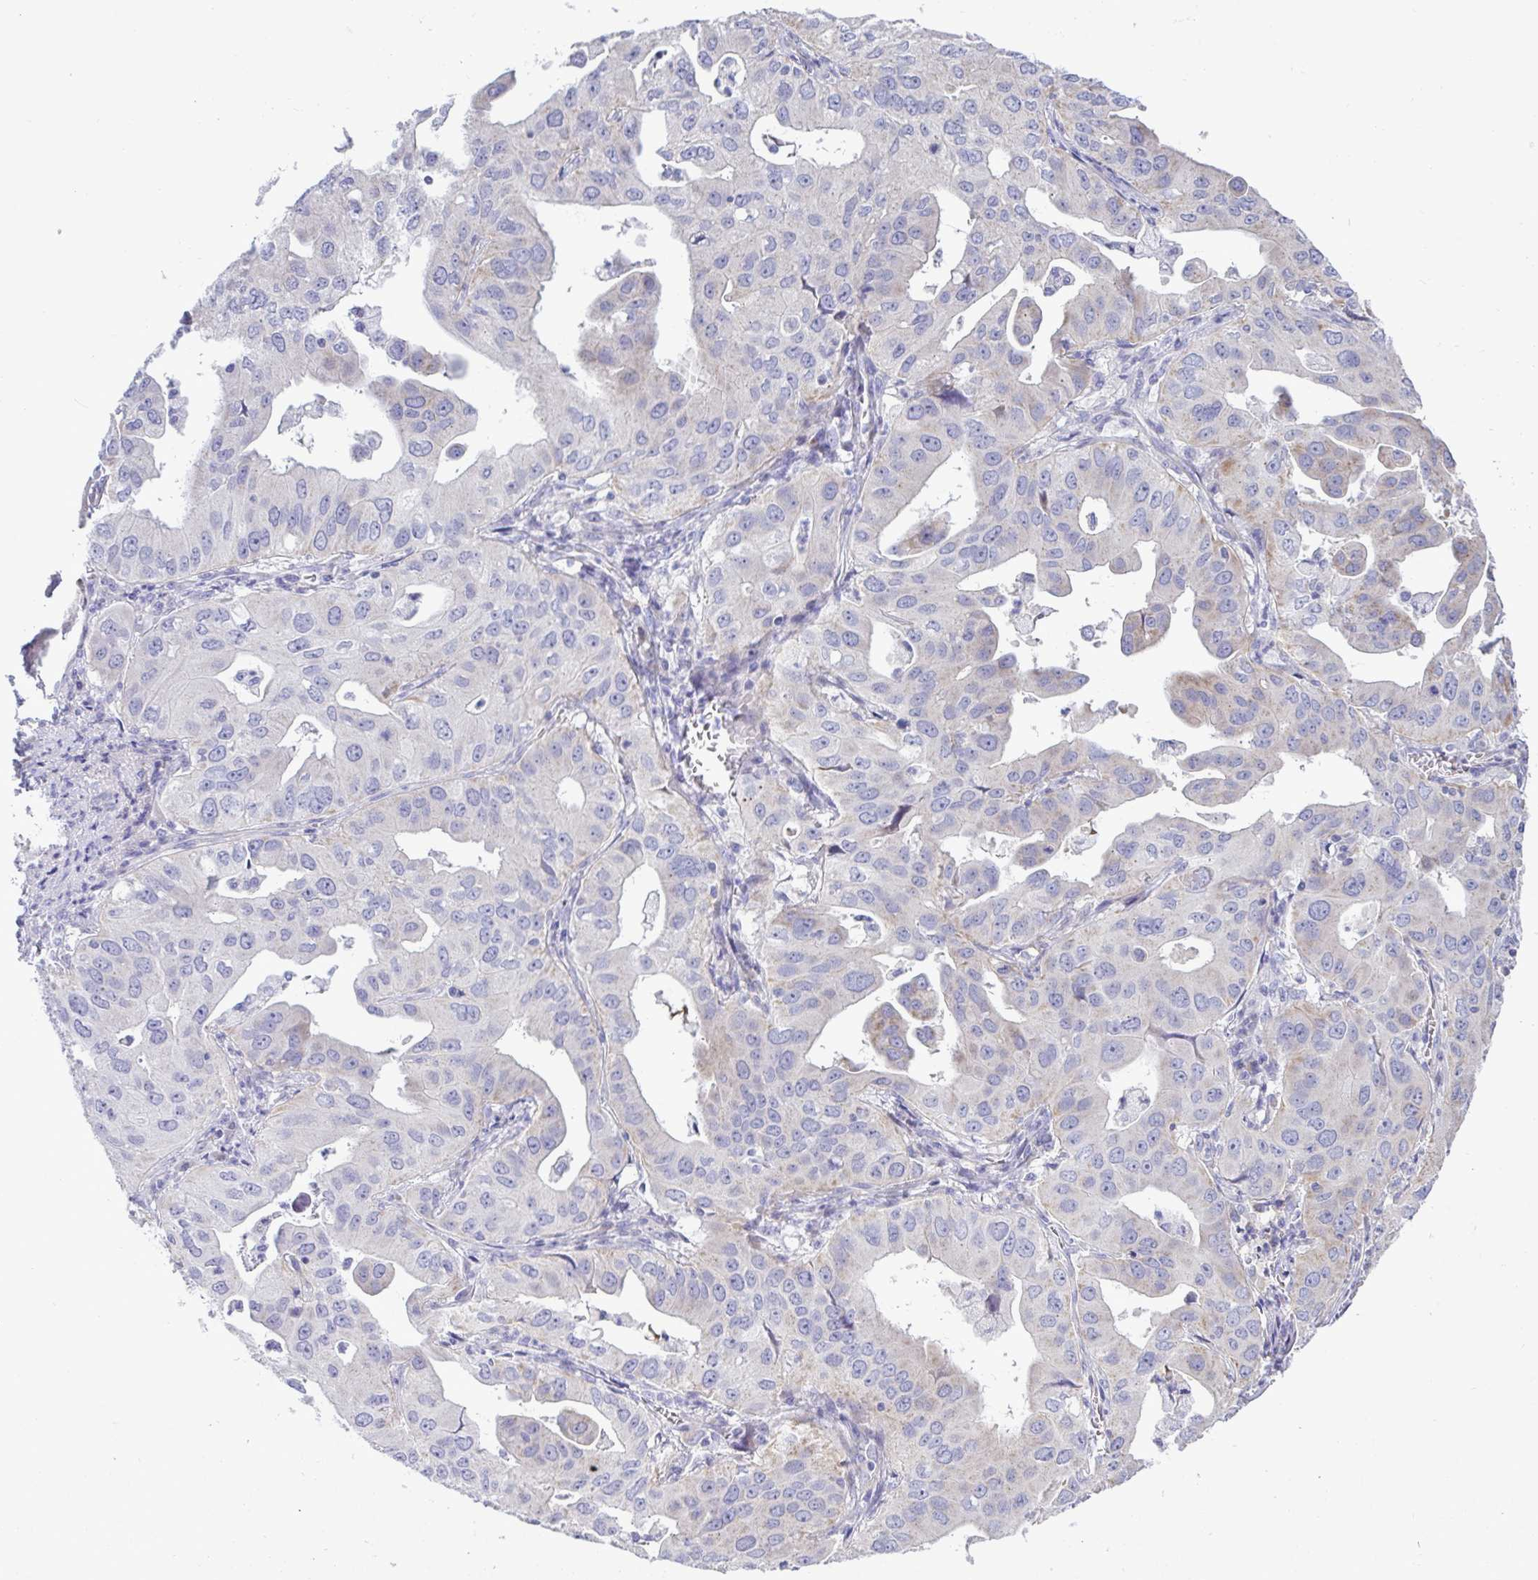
{"staining": {"intensity": "negative", "quantity": "none", "location": "none"}, "tissue": "lung cancer", "cell_type": "Tumor cells", "image_type": "cancer", "snomed": [{"axis": "morphology", "description": "Adenocarcinoma, NOS"}, {"axis": "topography", "description": "Lung"}], "caption": "This is a micrograph of IHC staining of lung adenocarcinoma, which shows no expression in tumor cells.", "gene": "NTN1", "patient": {"sex": "male", "age": 48}}